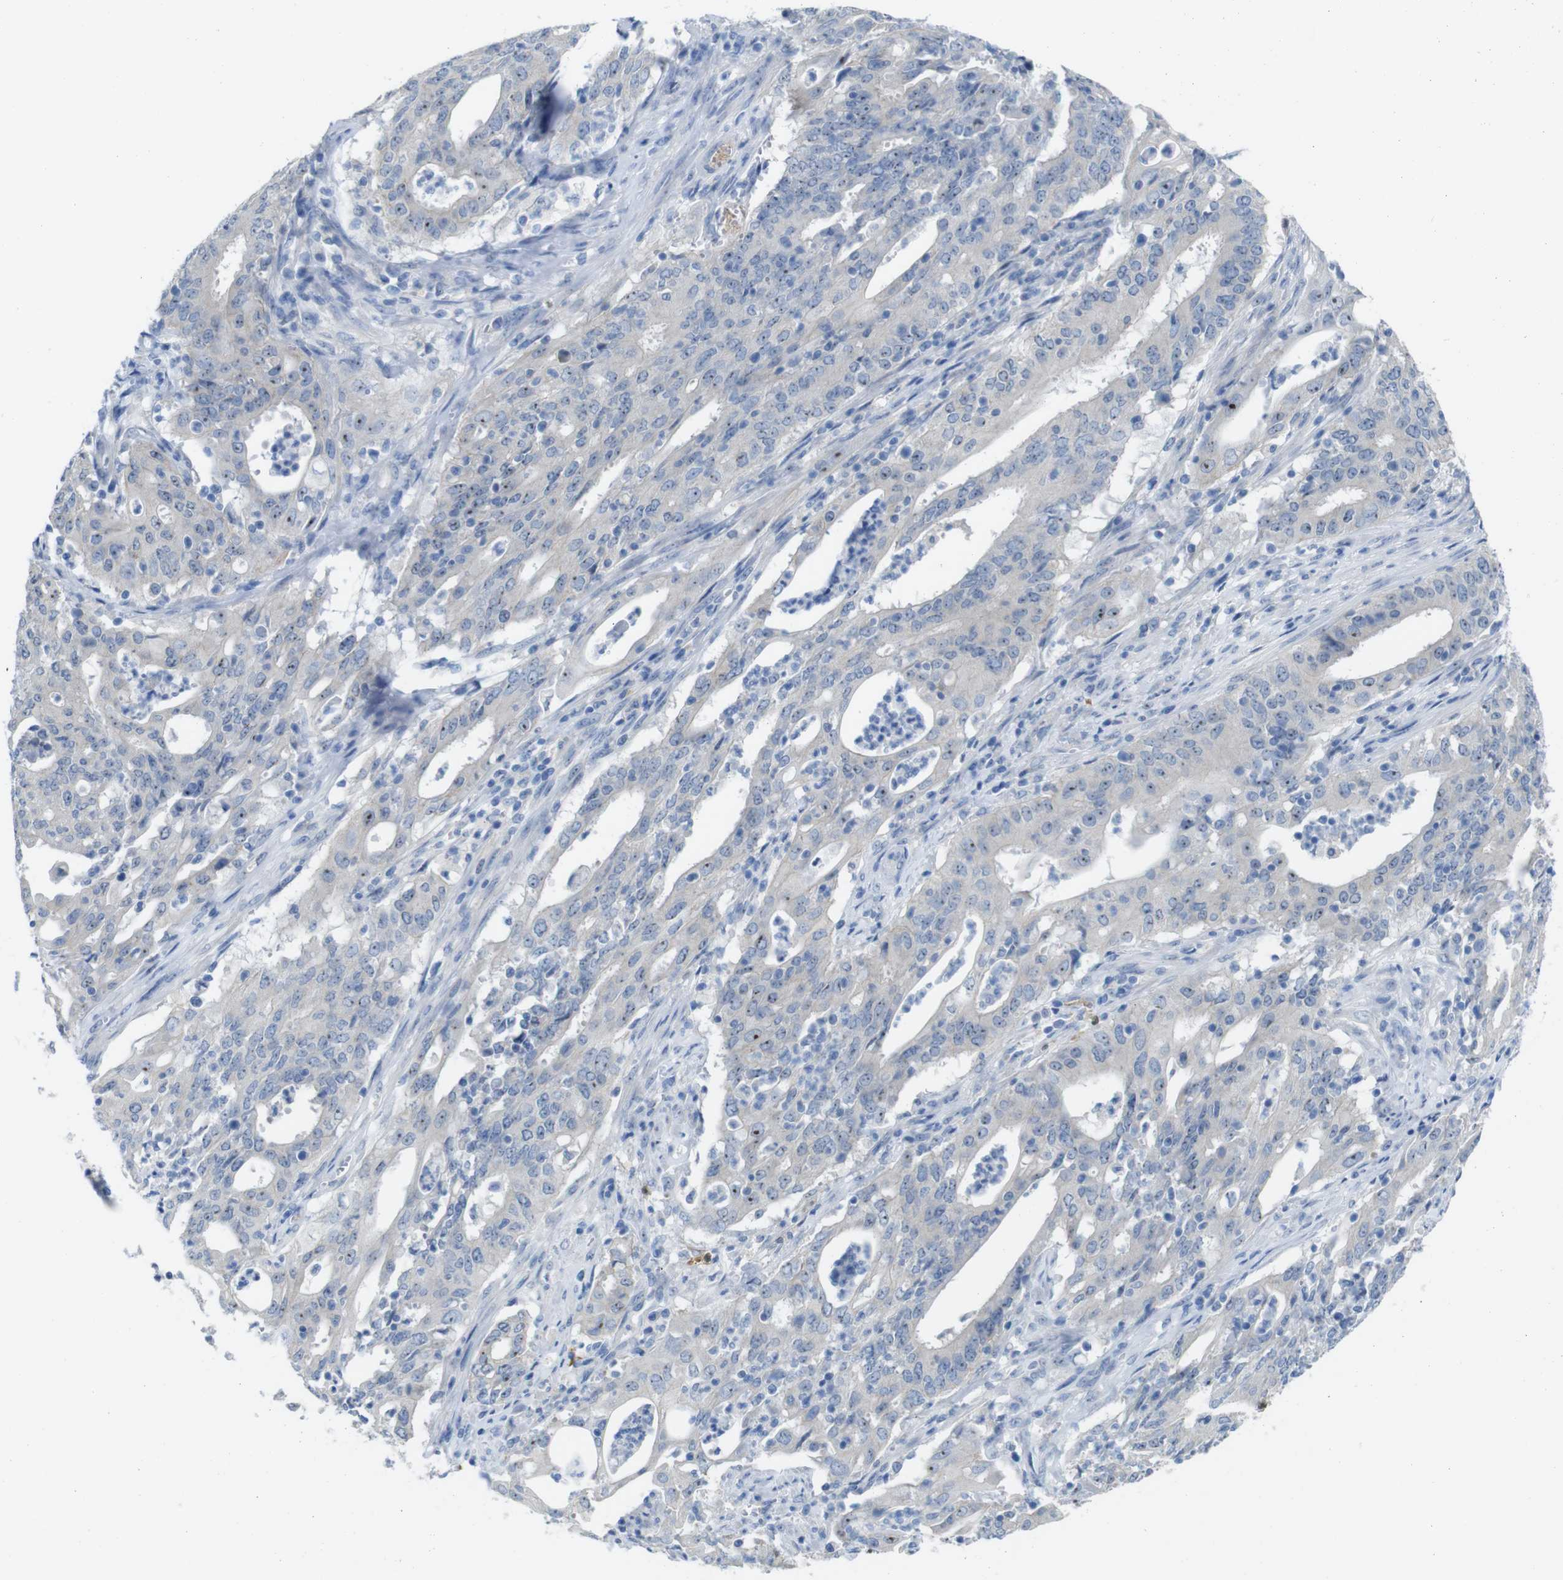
{"staining": {"intensity": "moderate", "quantity": "25%-75%", "location": "nuclear"}, "tissue": "cervical cancer", "cell_type": "Tumor cells", "image_type": "cancer", "snomed": [{"axis": "morphology", "description": "Adenocarcinoma, NOS"}, {"axis": "topography", "description": "Cervix"}], "caption": "This is a micrograph of immunohistochemistry staining of cervical adenocarcinoma, which shows moderate staining in the nuclear of tumor cells.", "gene": "C1orf210", "patient": {"sex": "female", "age": 44}}